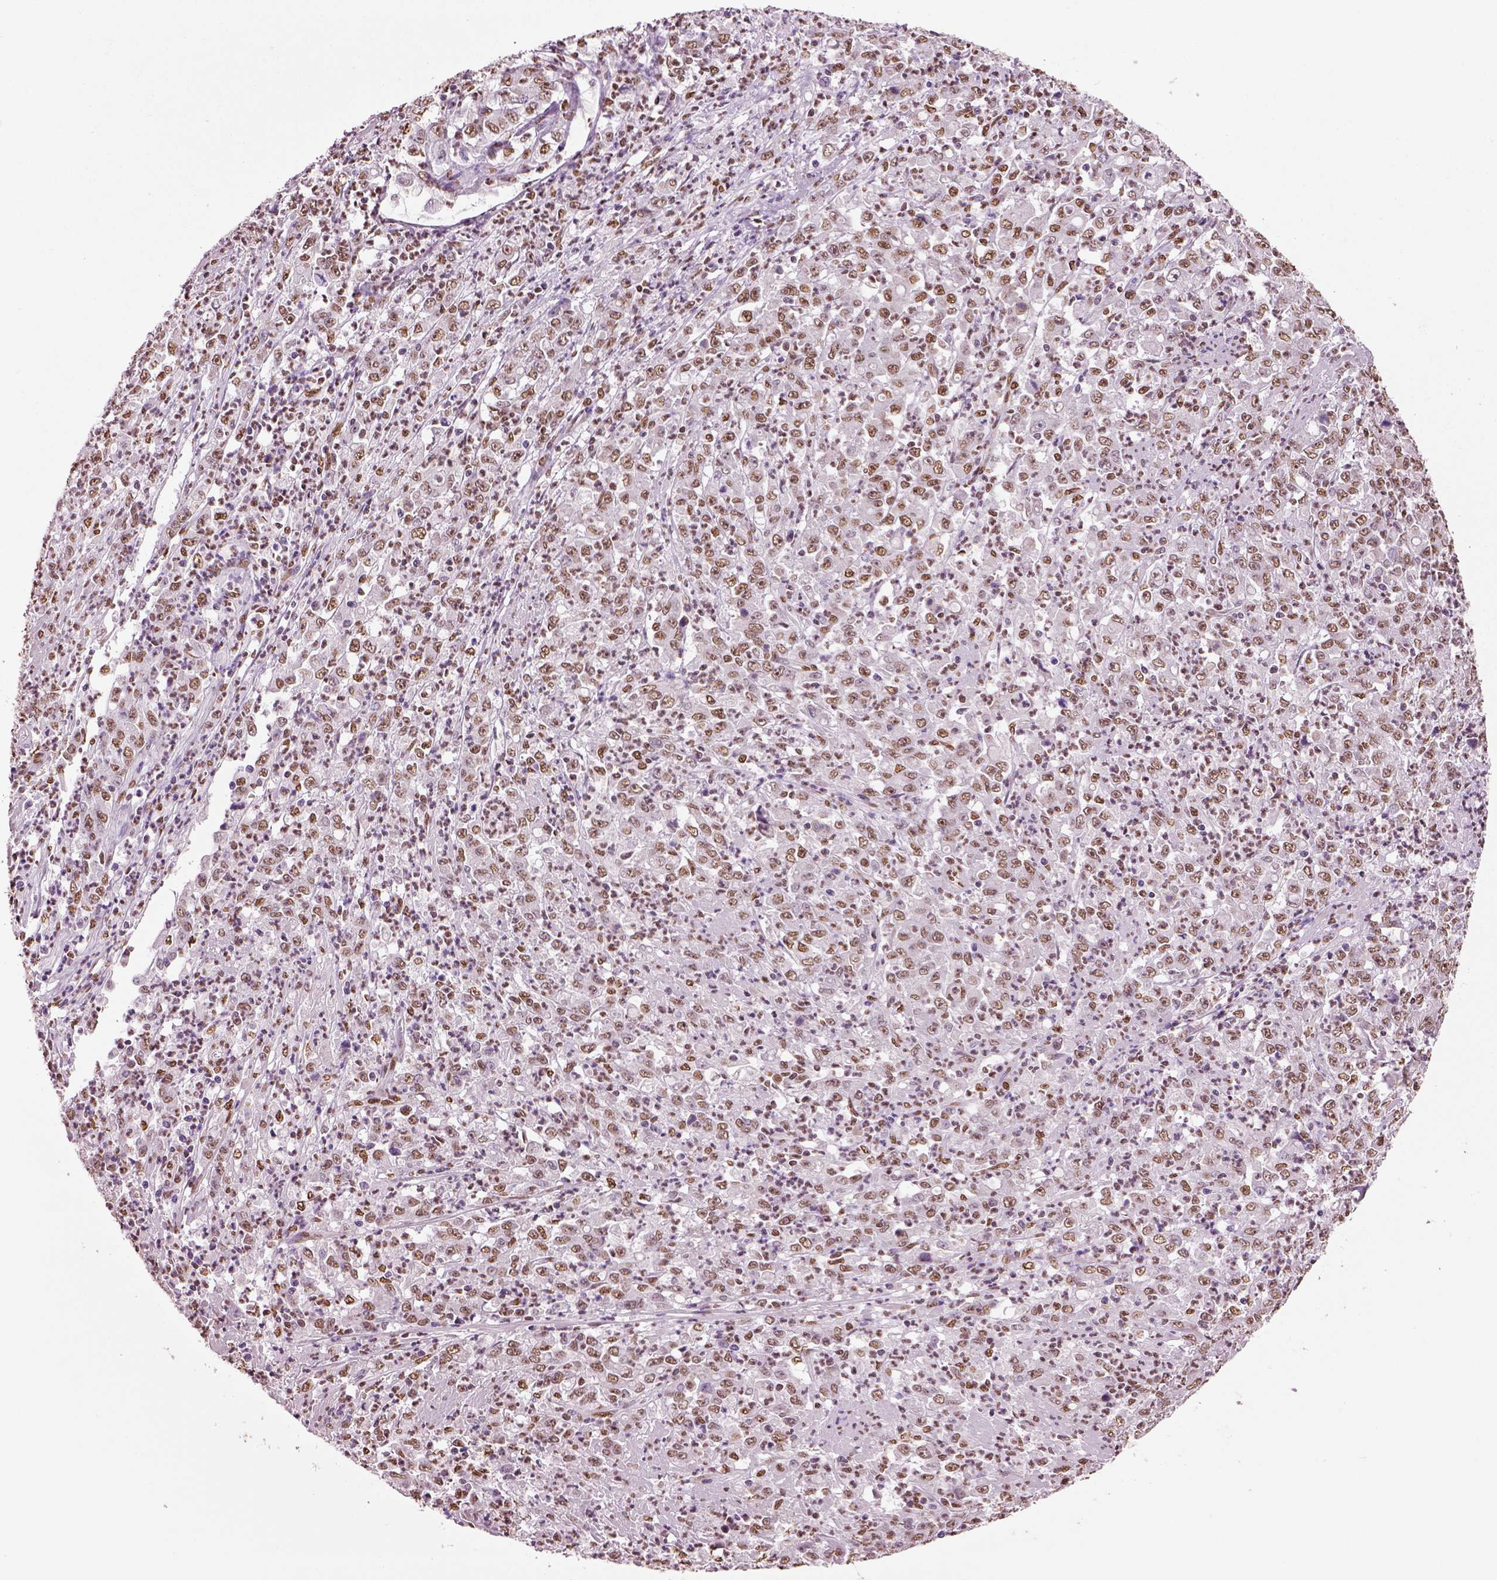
{"staining": {"intensity": "weak", "quantity": ">75%", "location": "nuclear"}, "tissue": "stomach cancer", "cell_type": "Tumor cells", "image_type": "cancer", "snomed": [{"axis": "morphology", "description": "Adenocarcinoma, NOS"}, {"axis": "topography", "description": "Stomach, lower"}], "caption": "Stomach cancer (adenocarcinoma) stained with DAB immunohistochemistry reveals low levels of weak nuclear expression in about >75% of tumor cells. The staining was performed using DAB, with brown indicating positive protein expression. Nuclei are stained blue with hematoxylin.", "gene": "DDX3X", "patient": {"sex": "female", "age": 71}}